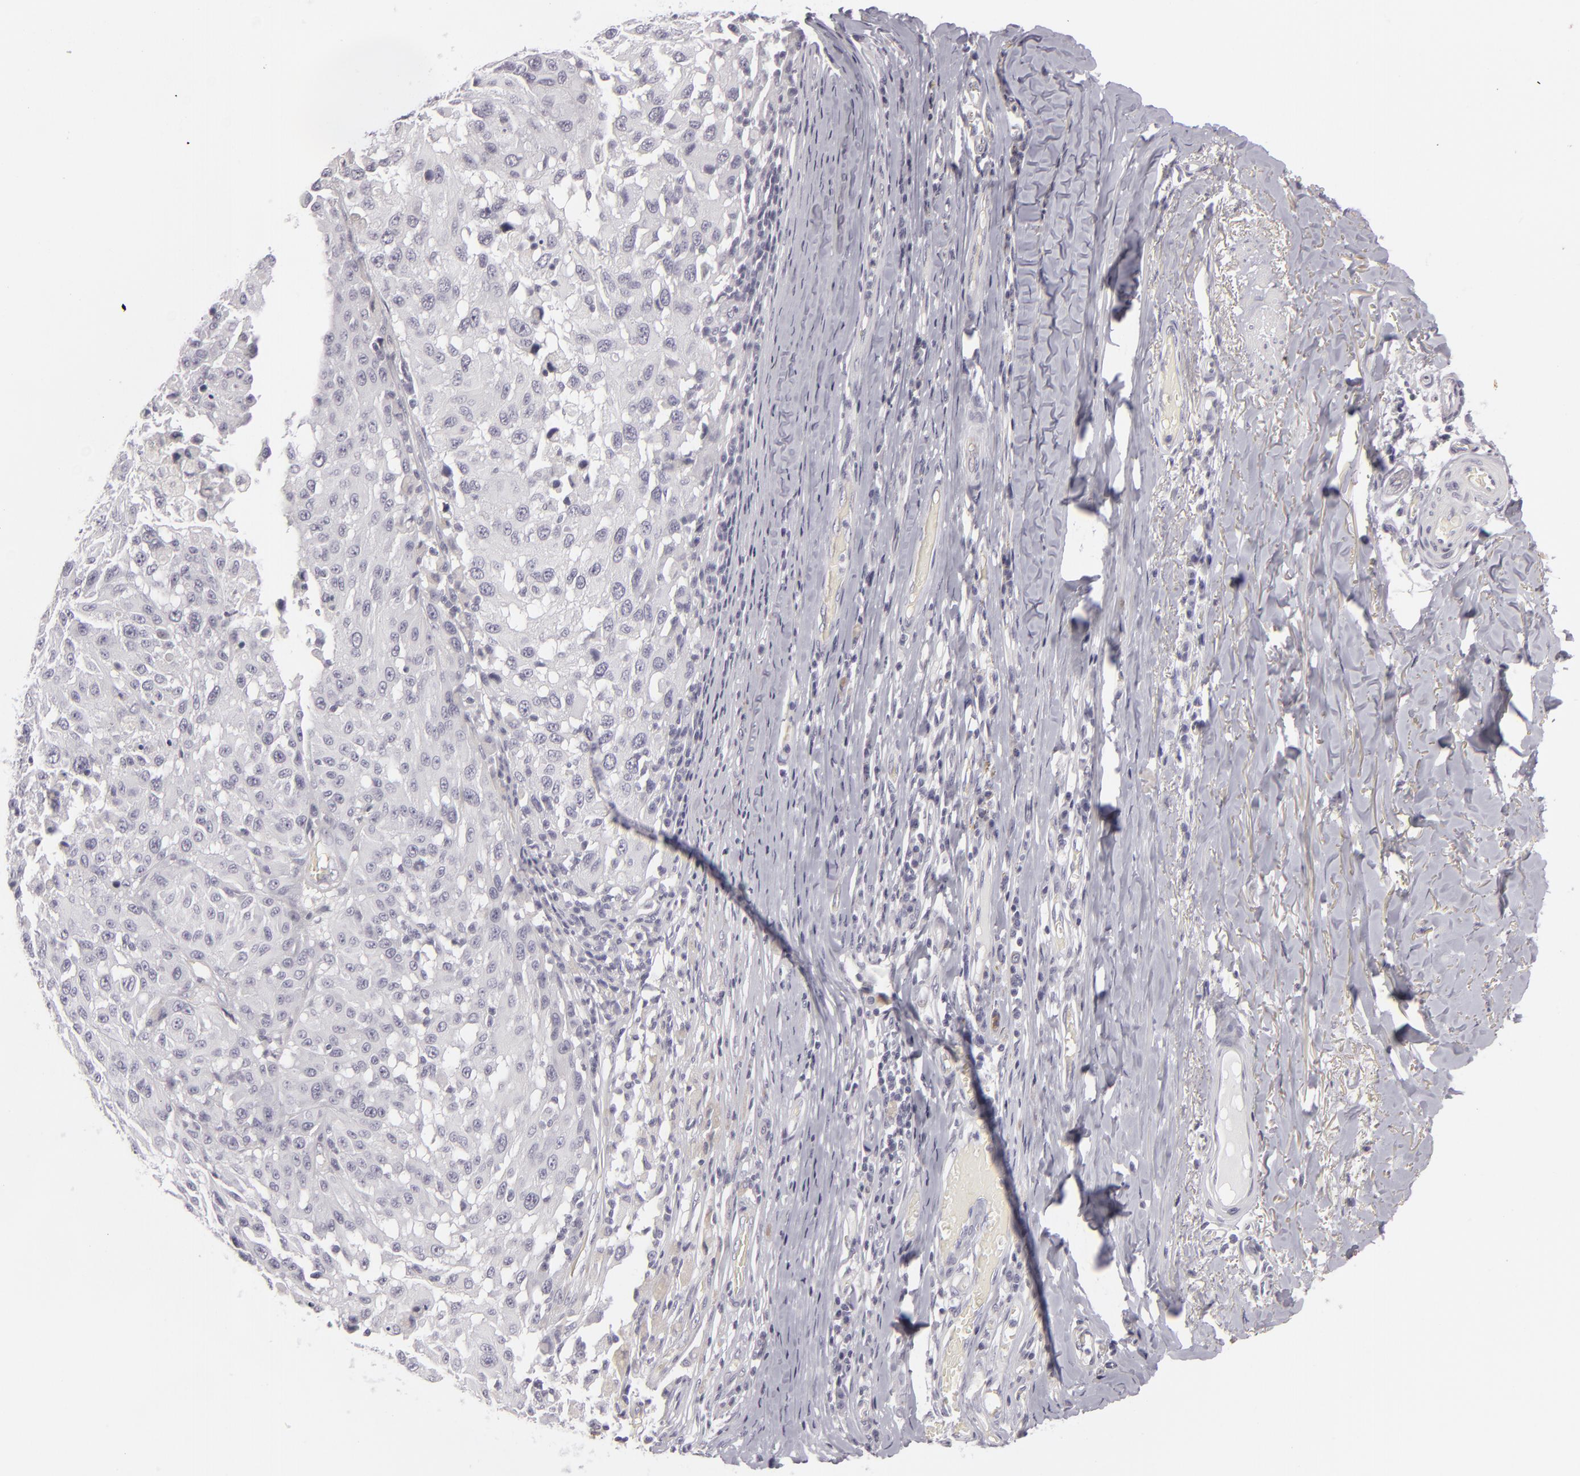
{"staining": {"intensity": "negative", "quantity": "none", "location": "none"}, "tissue": "melanoma", "cell_type": "Tumor cells", "image_type": "cancer", "snomed": [{"axis": "morphology", "description": "Malignant melanoma, NOS"}, {"axis": "topography", "description": "Skin"}], "caption": "Immunohistochemical staining of human melanoma shows no significant staining in tumor cells.", "gene": "JUP", "patient": {"sex": "female", "age": 77}}